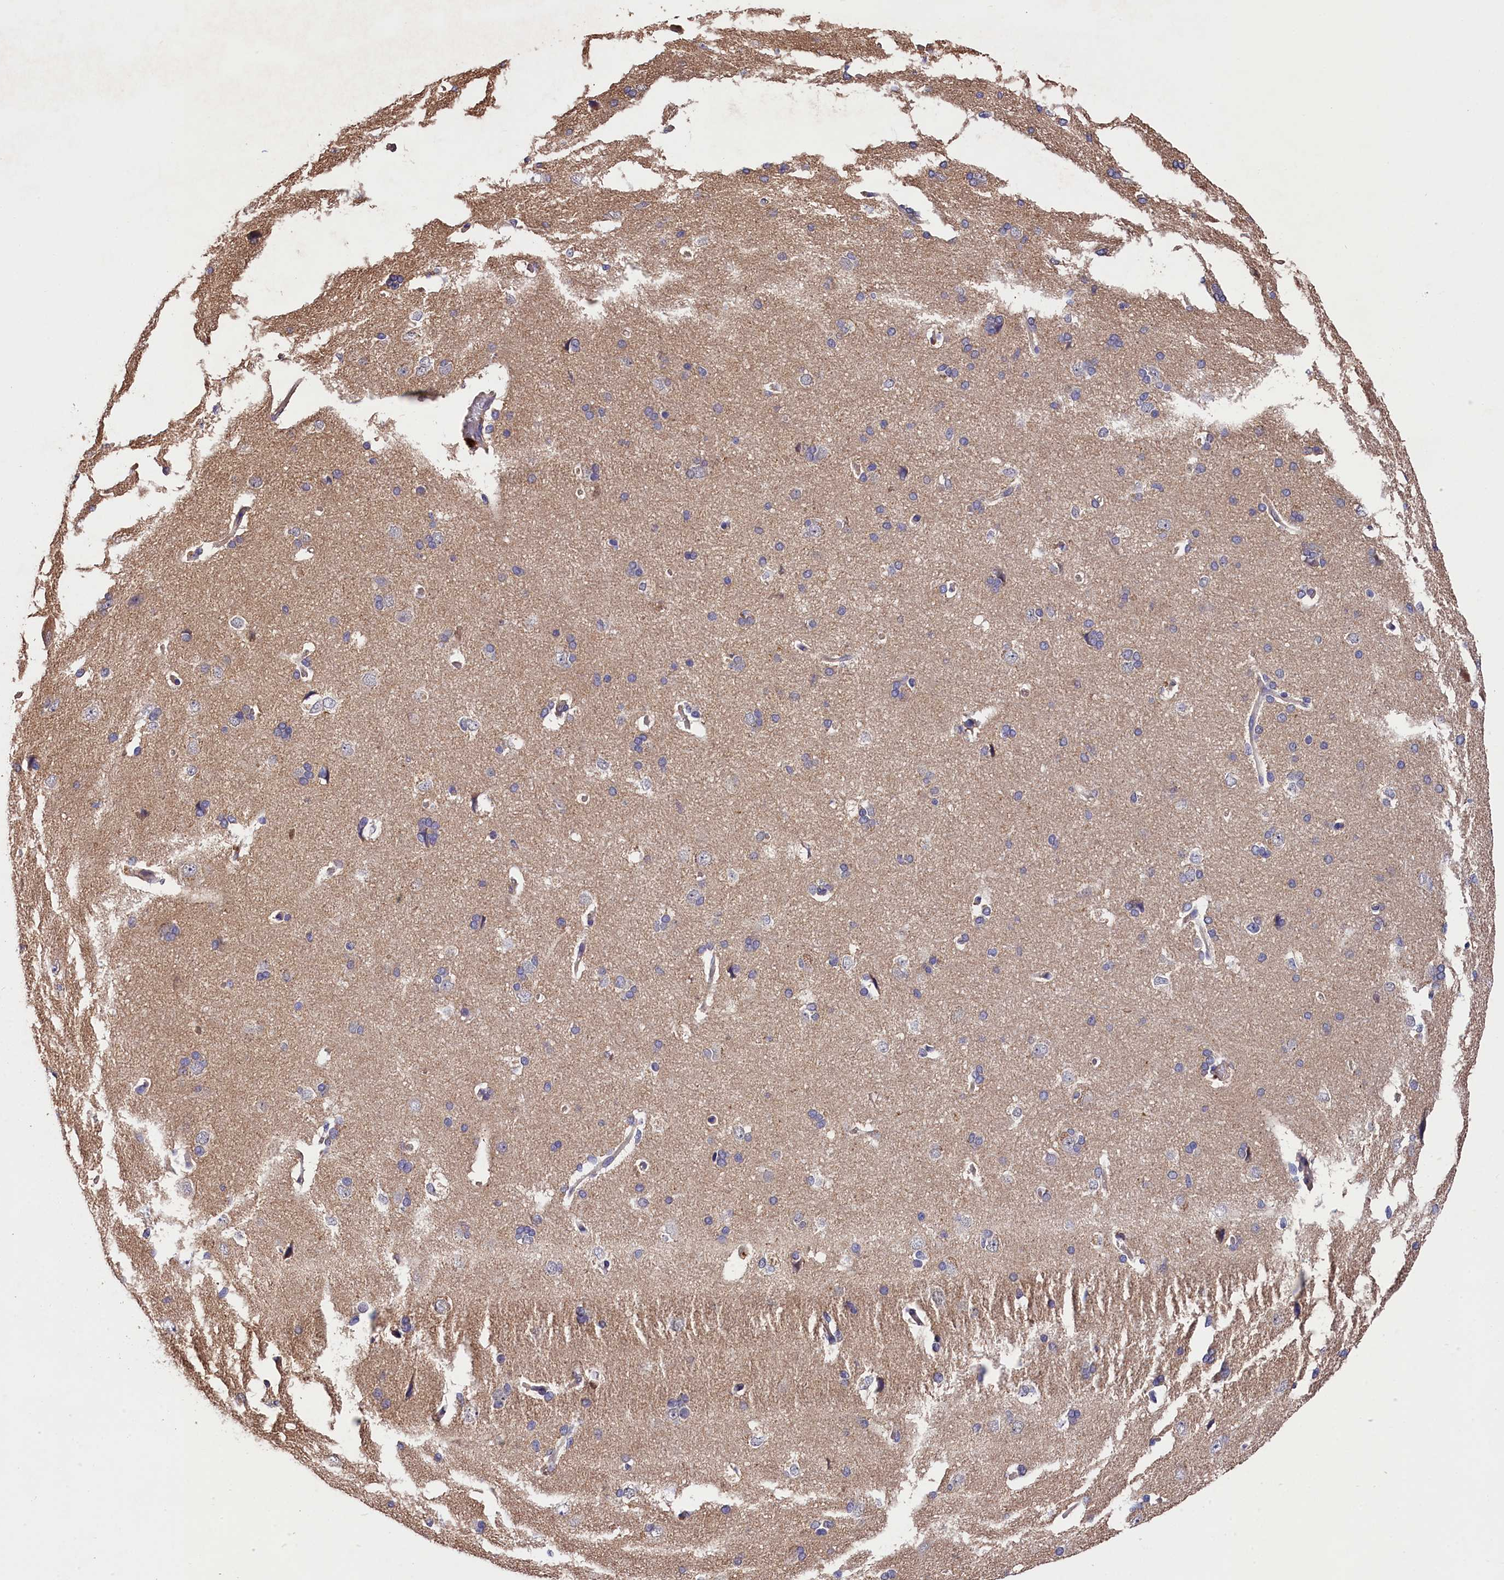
{"staining": {"intensity": "negative", "quantity": "none", "location": "none"}, "tissue": "cerebral cortex", "cell_type": "Endothelial cells", "image_type": "normal", "snomed": [{"axis": "morphology", "description": "Normal tissue, NOS"}, {"axis": "topography", "description": "Cerebral cortex"}], "caption": "This is an immunohistochemistry (IHC) photomicrograph of benign cerebral cortex. There is no positivity in endothelial cells.", "gene": "OAS3", "patient": {"sex": "male", "age": 62}}